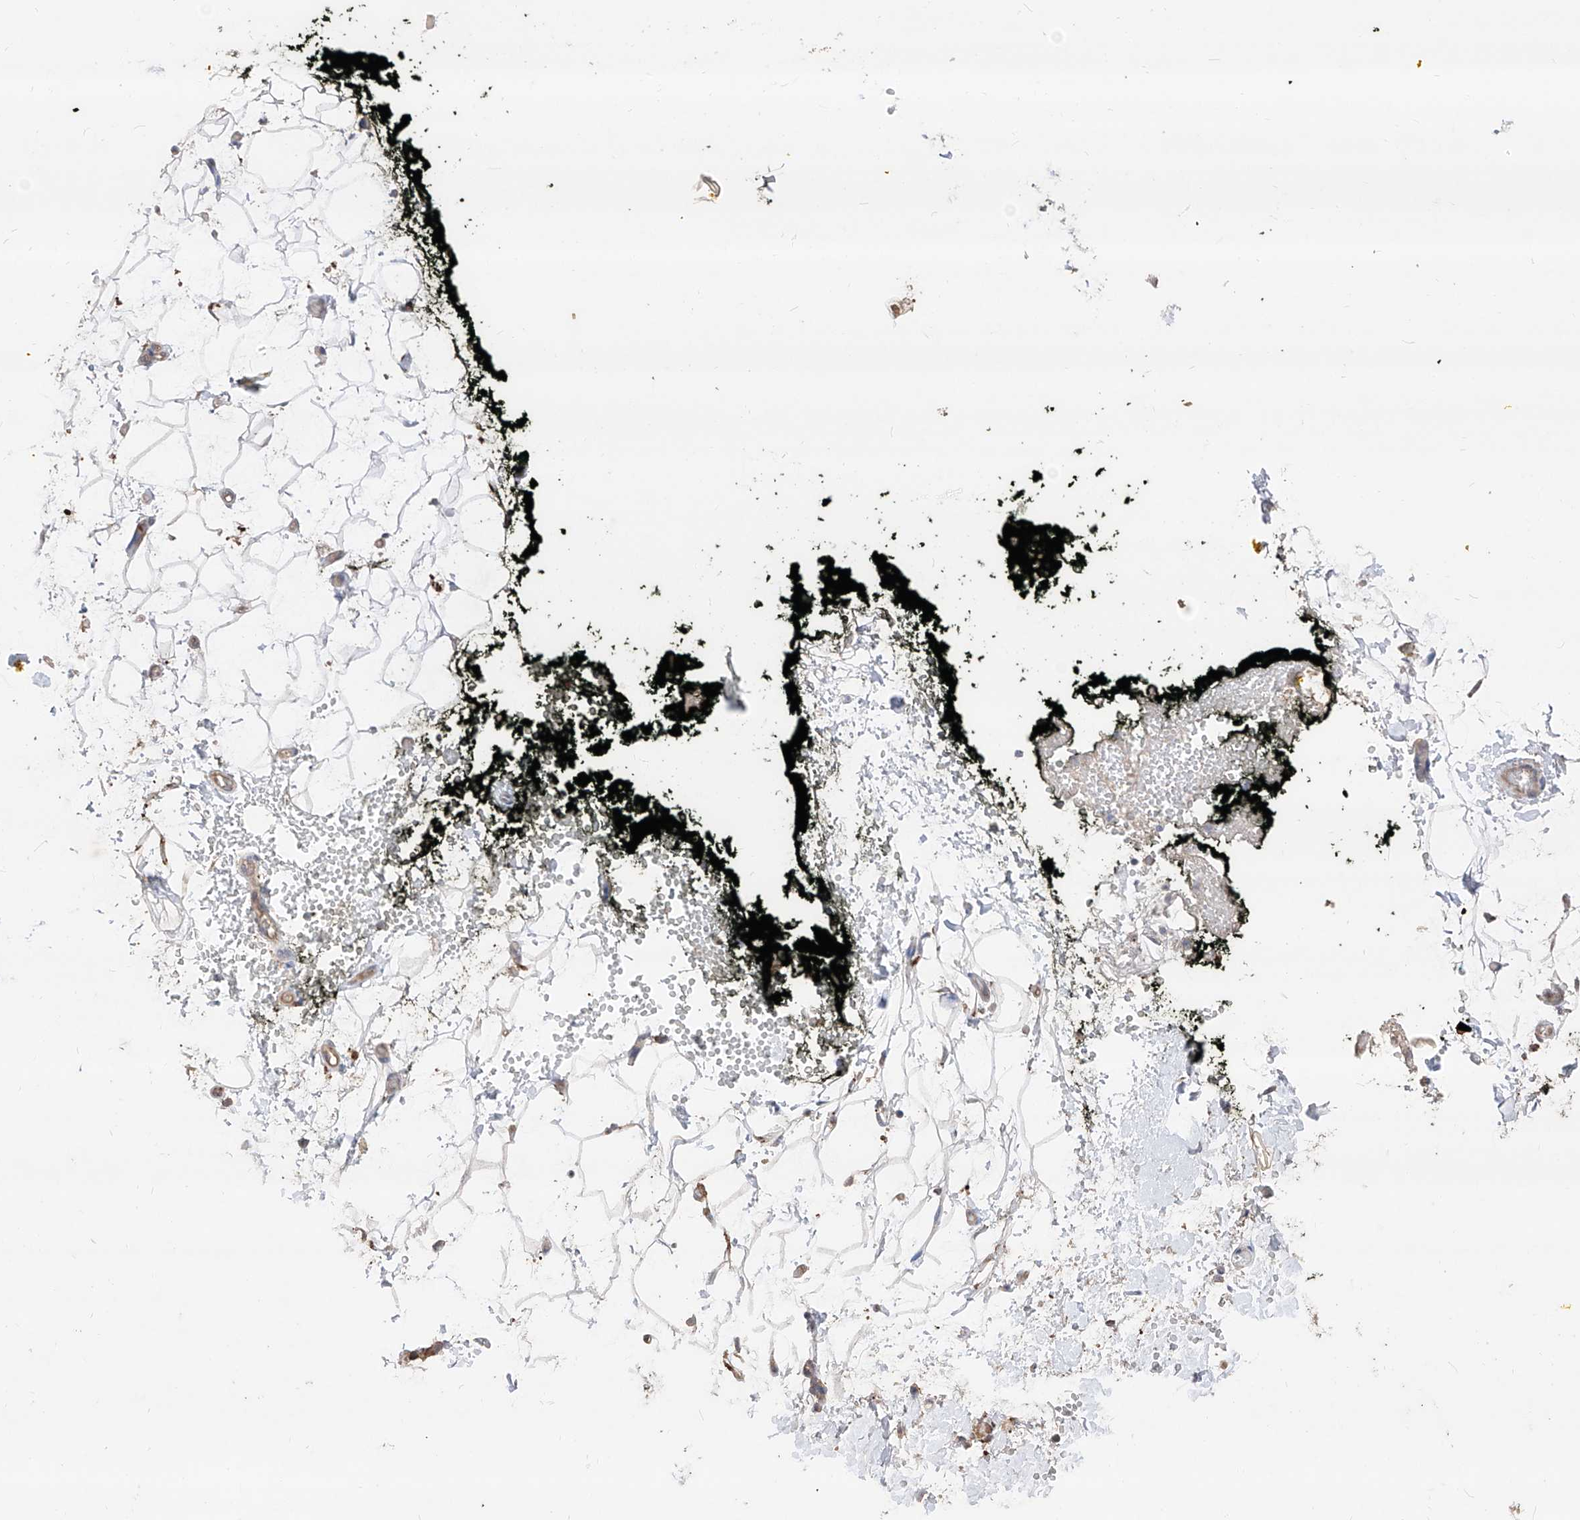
{"staining": {"intensity": "moderate", "quantity": ">75%", "location": "cytoplasmic/membranous"}, "tissue": "adipose tissue", "cell_type": "Adipocytes", "image_type": "normal", "snomed": [{"axis": "morphology", "description": "Normal tissue, NOS"}, {"axis": "morphology", "description": "Adenocarcinoma, NOS"}, {"axis": "topography", "description": "Pancreas"}, {"axis": "topography", "description": "Peripheral nerve tissue"}], "caption": "Brown immunohistochemical staining in unremarkable adipose tissue shows moderate cytoplasmic/membranous expression in about >75% of adipocytes. Using DAB (3,3'-diaminobenzidine) (brown) and hematoxylin (blue) stains, captured at high magnification using brightfield microscopy.", "gene": "EDN1", "patient": {"sex": "male", "age": 59}}